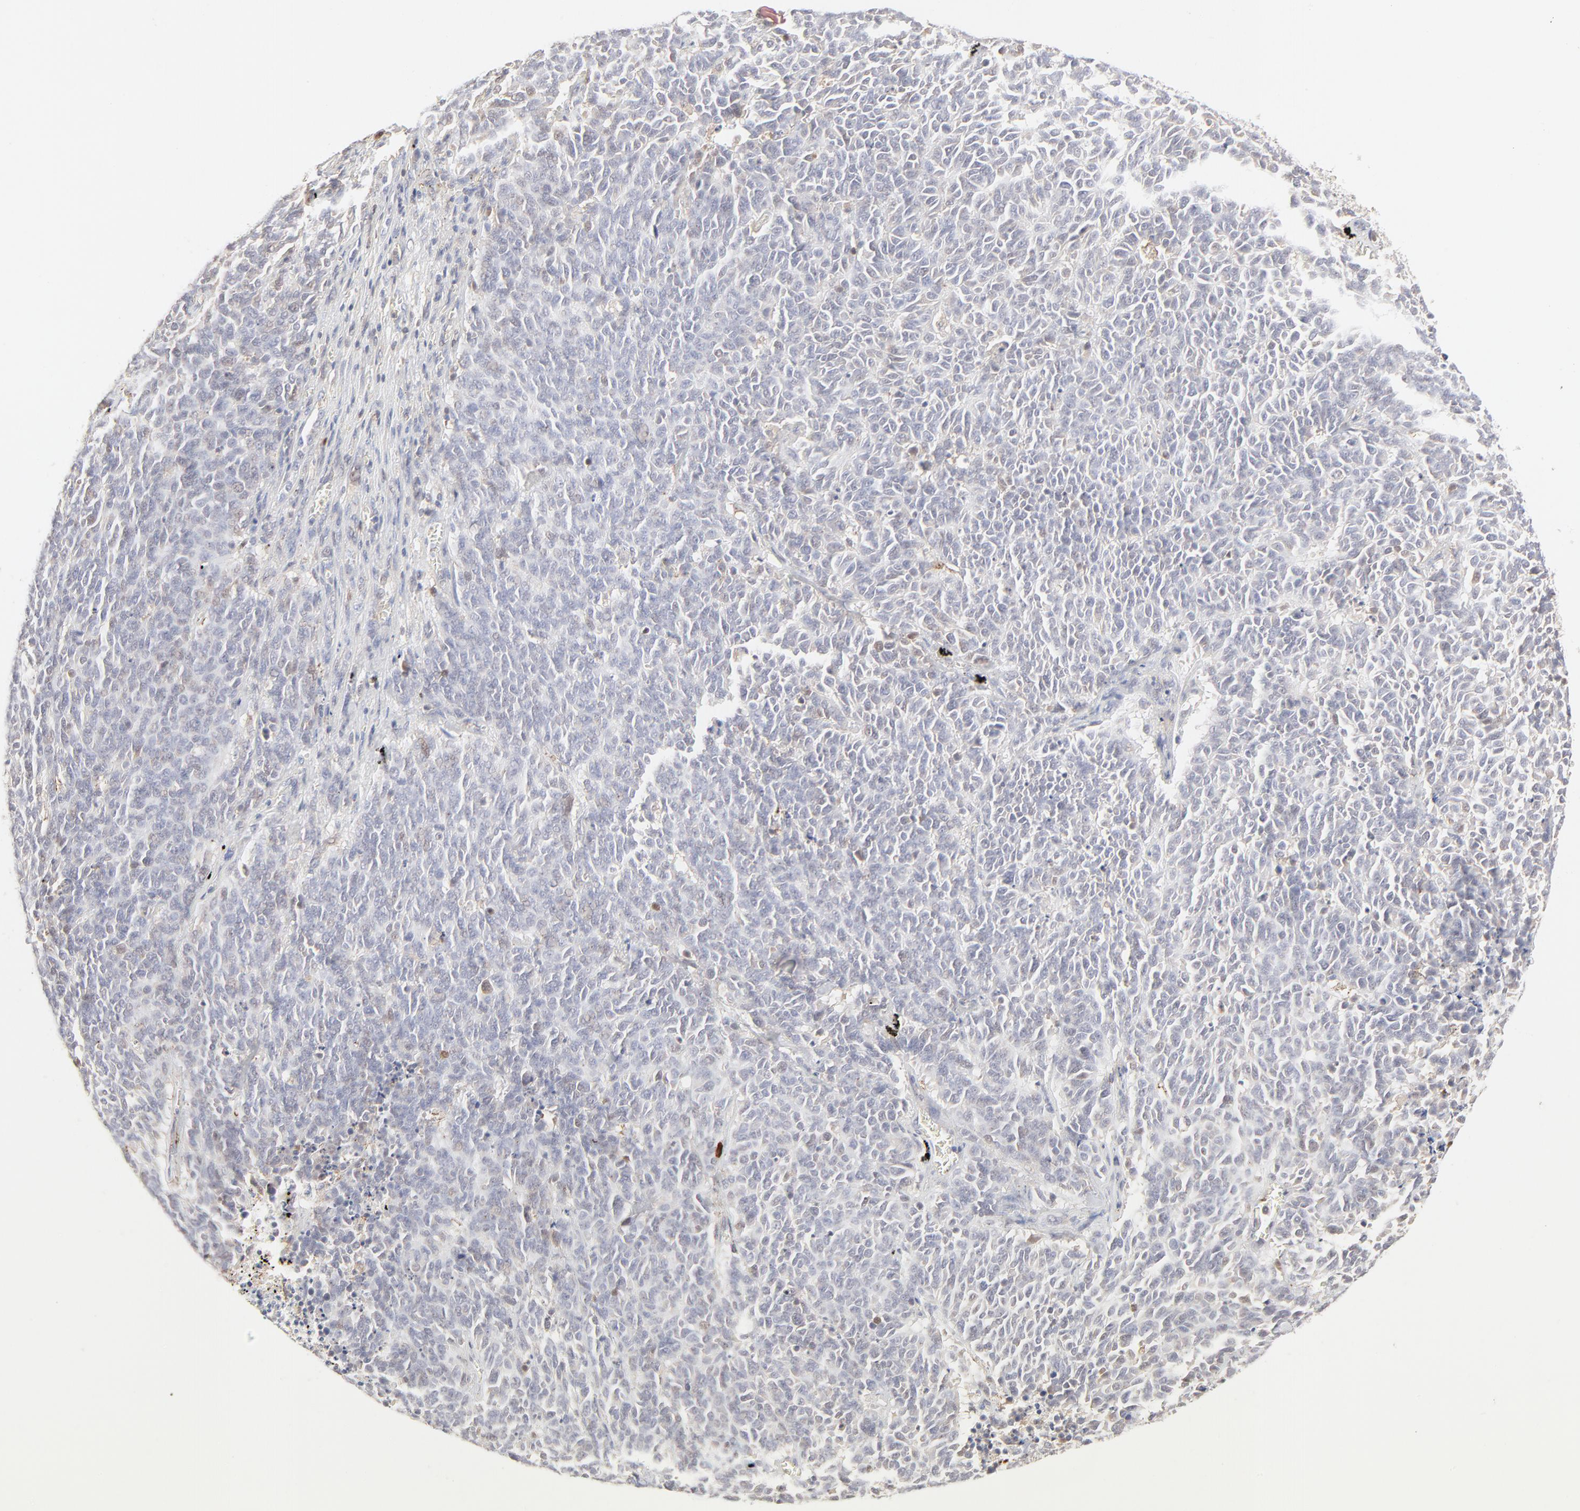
{"staining": {"intensity": "negative", "quantity": "none", "location": "none"}, "tissue": "lung cancer", "cell_type": "Tumor cells", "image_type": "cancer", "snomed": [{"axis": "morphology", "description": "Neoplasm, malignant, NOS"}, {"axis": "topography", "description": "Lung"}], "caption": "There is no significant positivity in tumor cells of lung neoplasm (malignant). Brightfield microscopy of immunohistochemistry (IHC) stained with DAB (brown) and hematoxylin (blue), captured at high magnification.", "gene": "CDK6", "patient": {"sex": "female", "age": 58}}